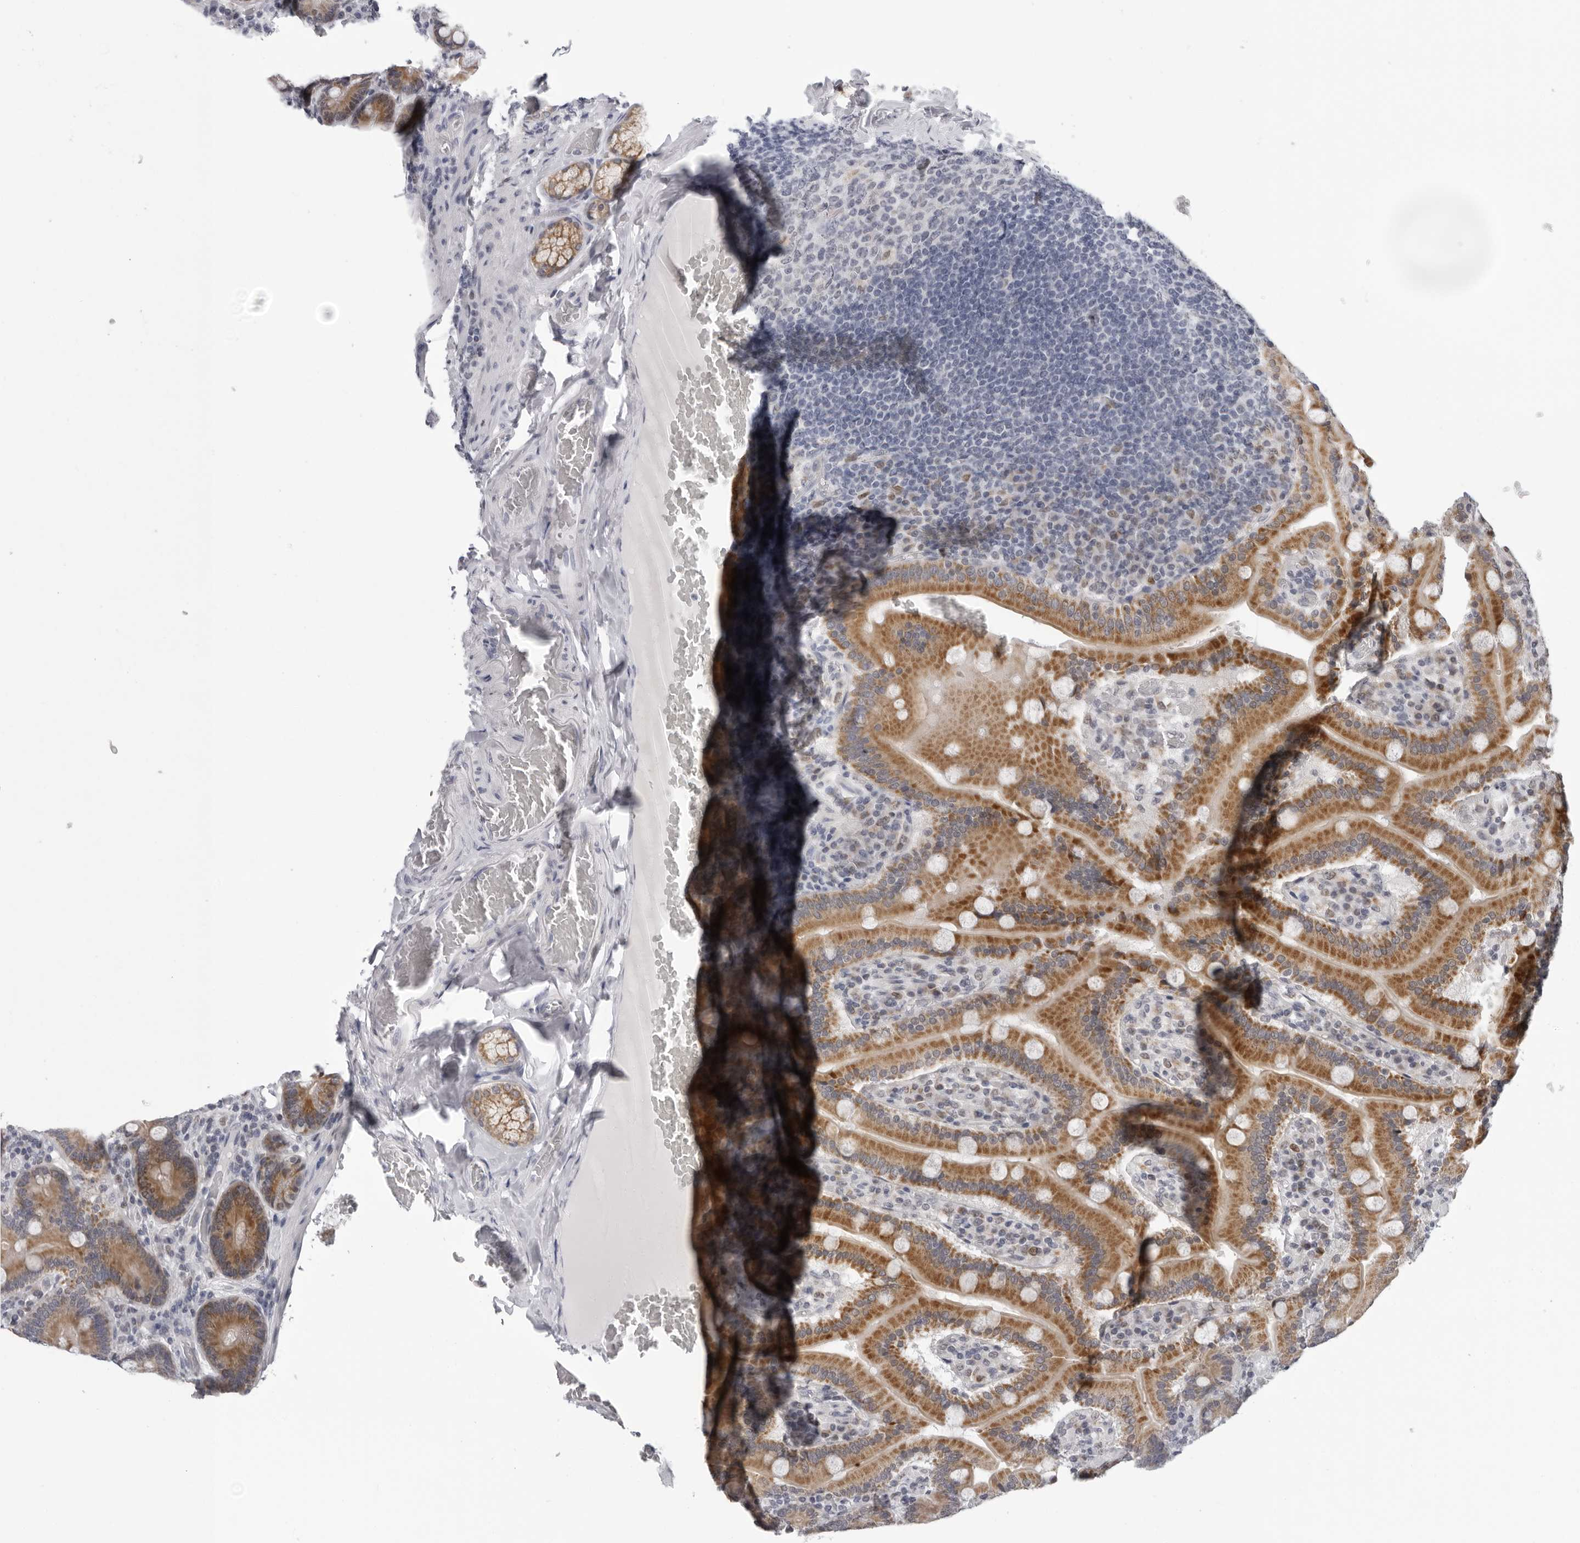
{"staining": {"intensity": "strong", "quantity": ">75%", "location": "cytoplasmic/membranous"}, "tissue": "duodenum", "cell_type": "Glandular cells", "image_type": "normal", "snomed": [{"axis": "morphology", "description": "Normal tissue, NOS"}, {"axis": "topography", "description": "Duodenum"}], "caption": "IHC photomicrograph of unremarkable human duodenum stained for a protein (brown), which reveals high levels of strong cytoplasmic/membranous positivity in approximately >75% of glandular cells.", "gene": "CPT2", "patient": {"sex": "female", "age": 62}}